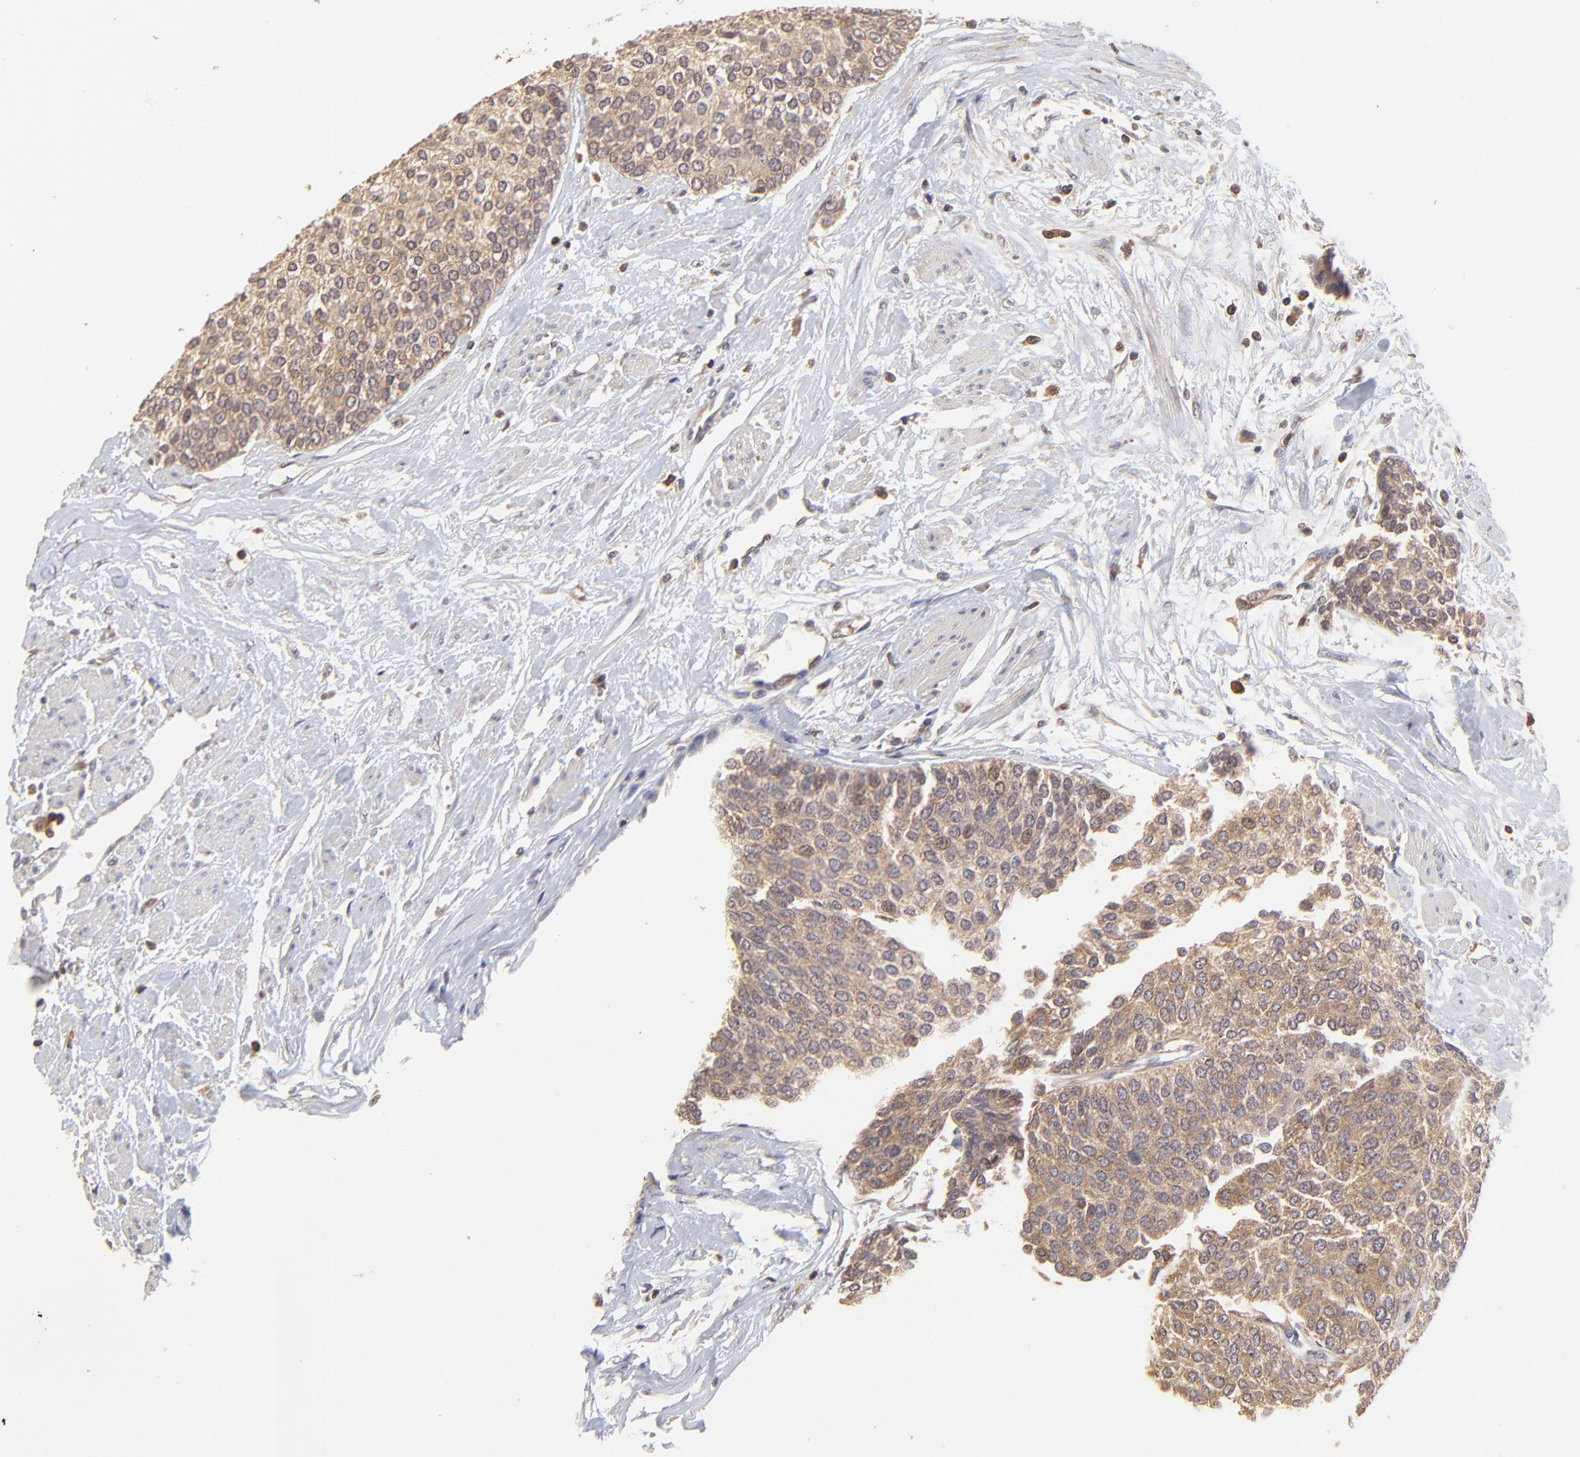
{"staining": {"intensity": "moderate", "quantity": ">75%", "location": "cytoplasmic/membranous"}, "tissue": "urothelial cancer", "cell_type": "Tumor cells", "image_type": "cancer", "snomed": [{"axis": "morphology", "description": "Urothelial carcinoma, Low grade"}, {"axis": "topography", "description": "Urinary bladder"}], "caption": "Tumor cells show moderate cytoplasmic/membranous staining in about >75% of cells in urothelial carcinoma (low-grade).", "gene": "STON2", "patient": {"sex": "female", "age": 73}}